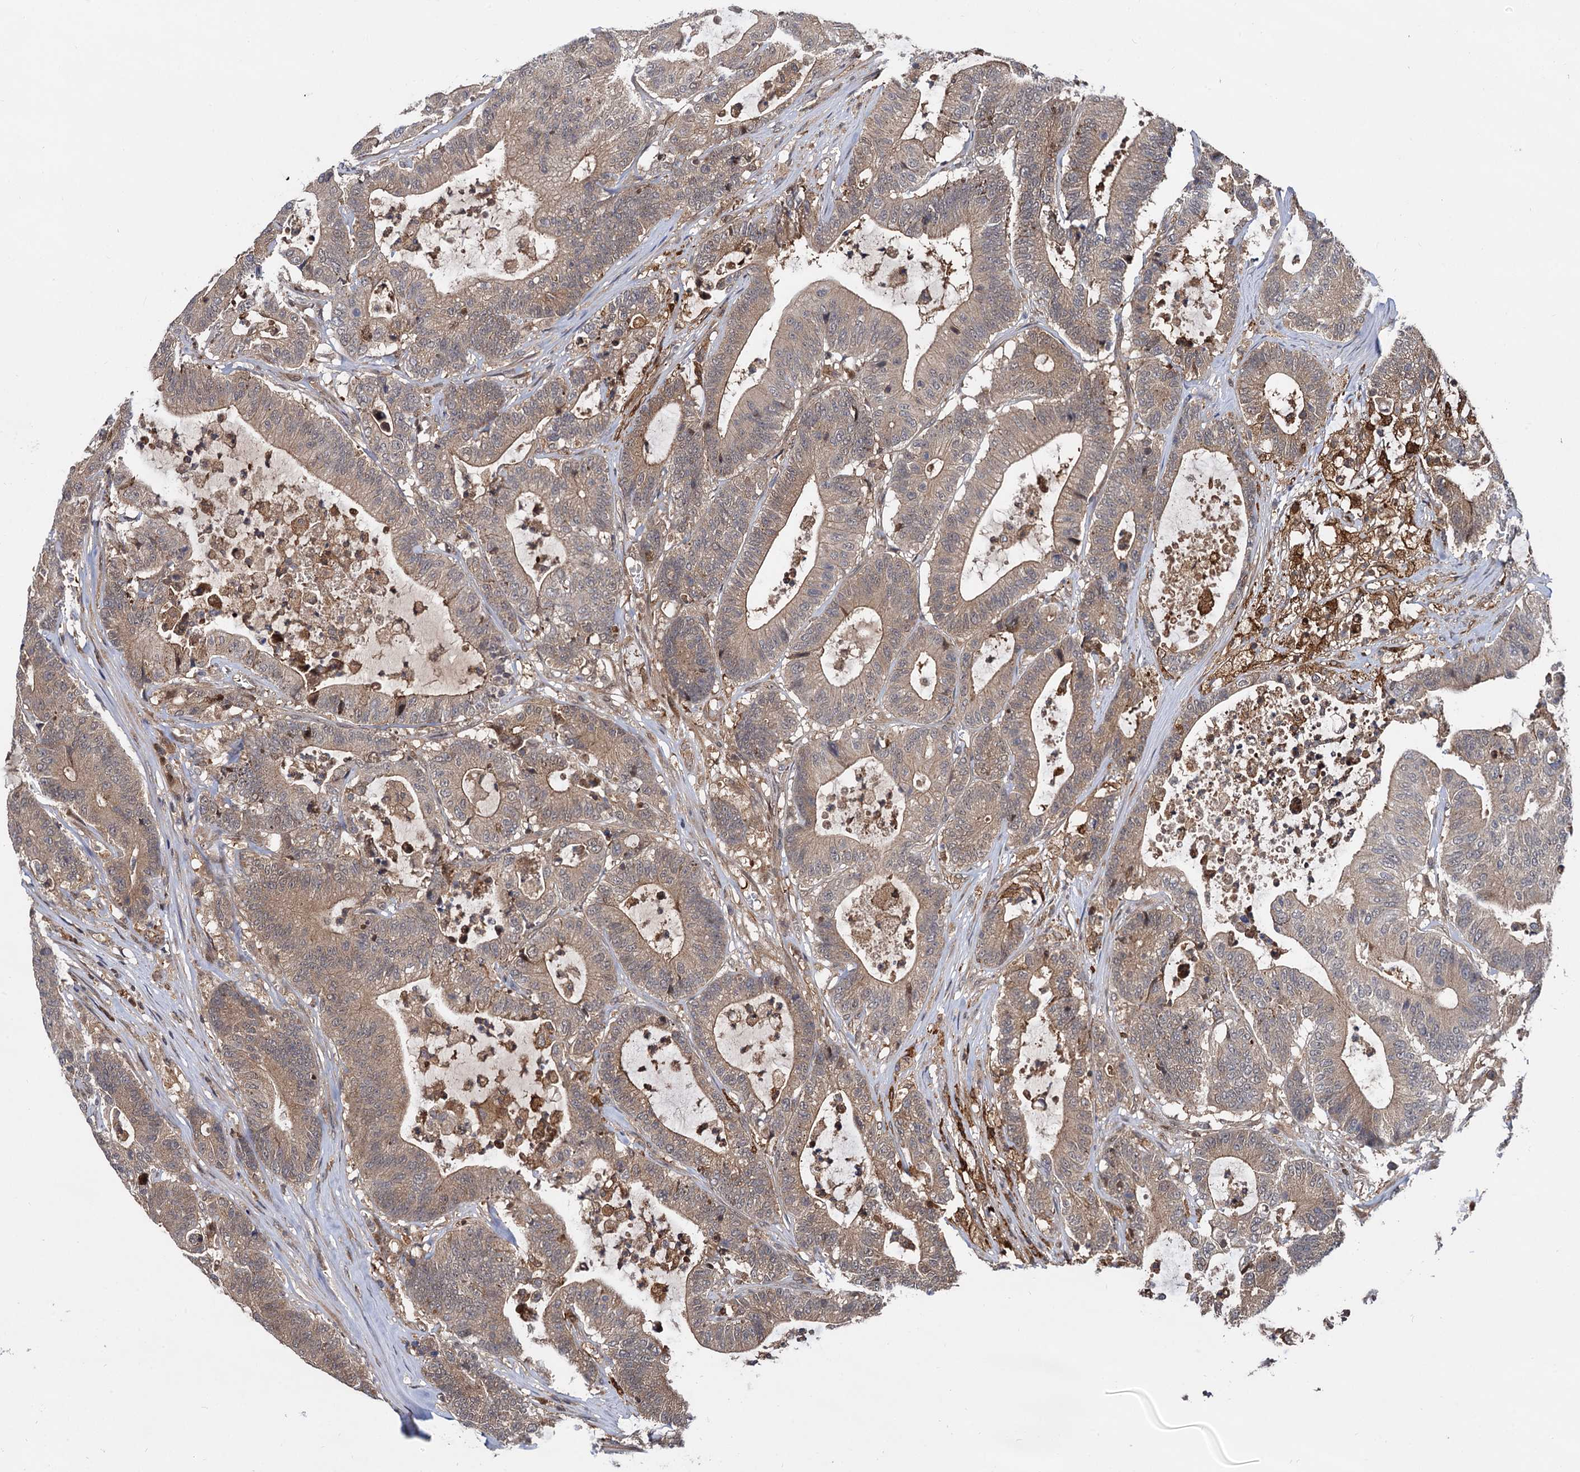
{"staining": {"intensity": "moderate", "quantity": ">75%", "location": "cytoplasmic/membranous"}, "tissue": "colorectal cancer", "cell_type": "Tumor cells", "image_type": "cancer", "snomed": [{"axis": "morphology", "description": "Adenocarcinoma, NOS"}, {"axis": "topography", "description": "Colon"}], "caption": "Adenocarcinoma (colorectal) stained with a brown dye displays moderate cytoplasmic/membranous positive staining in approximately >75% of tumor cells.", "gene": "SELENOP", "patient": {"sex": "female", "age": 84}}